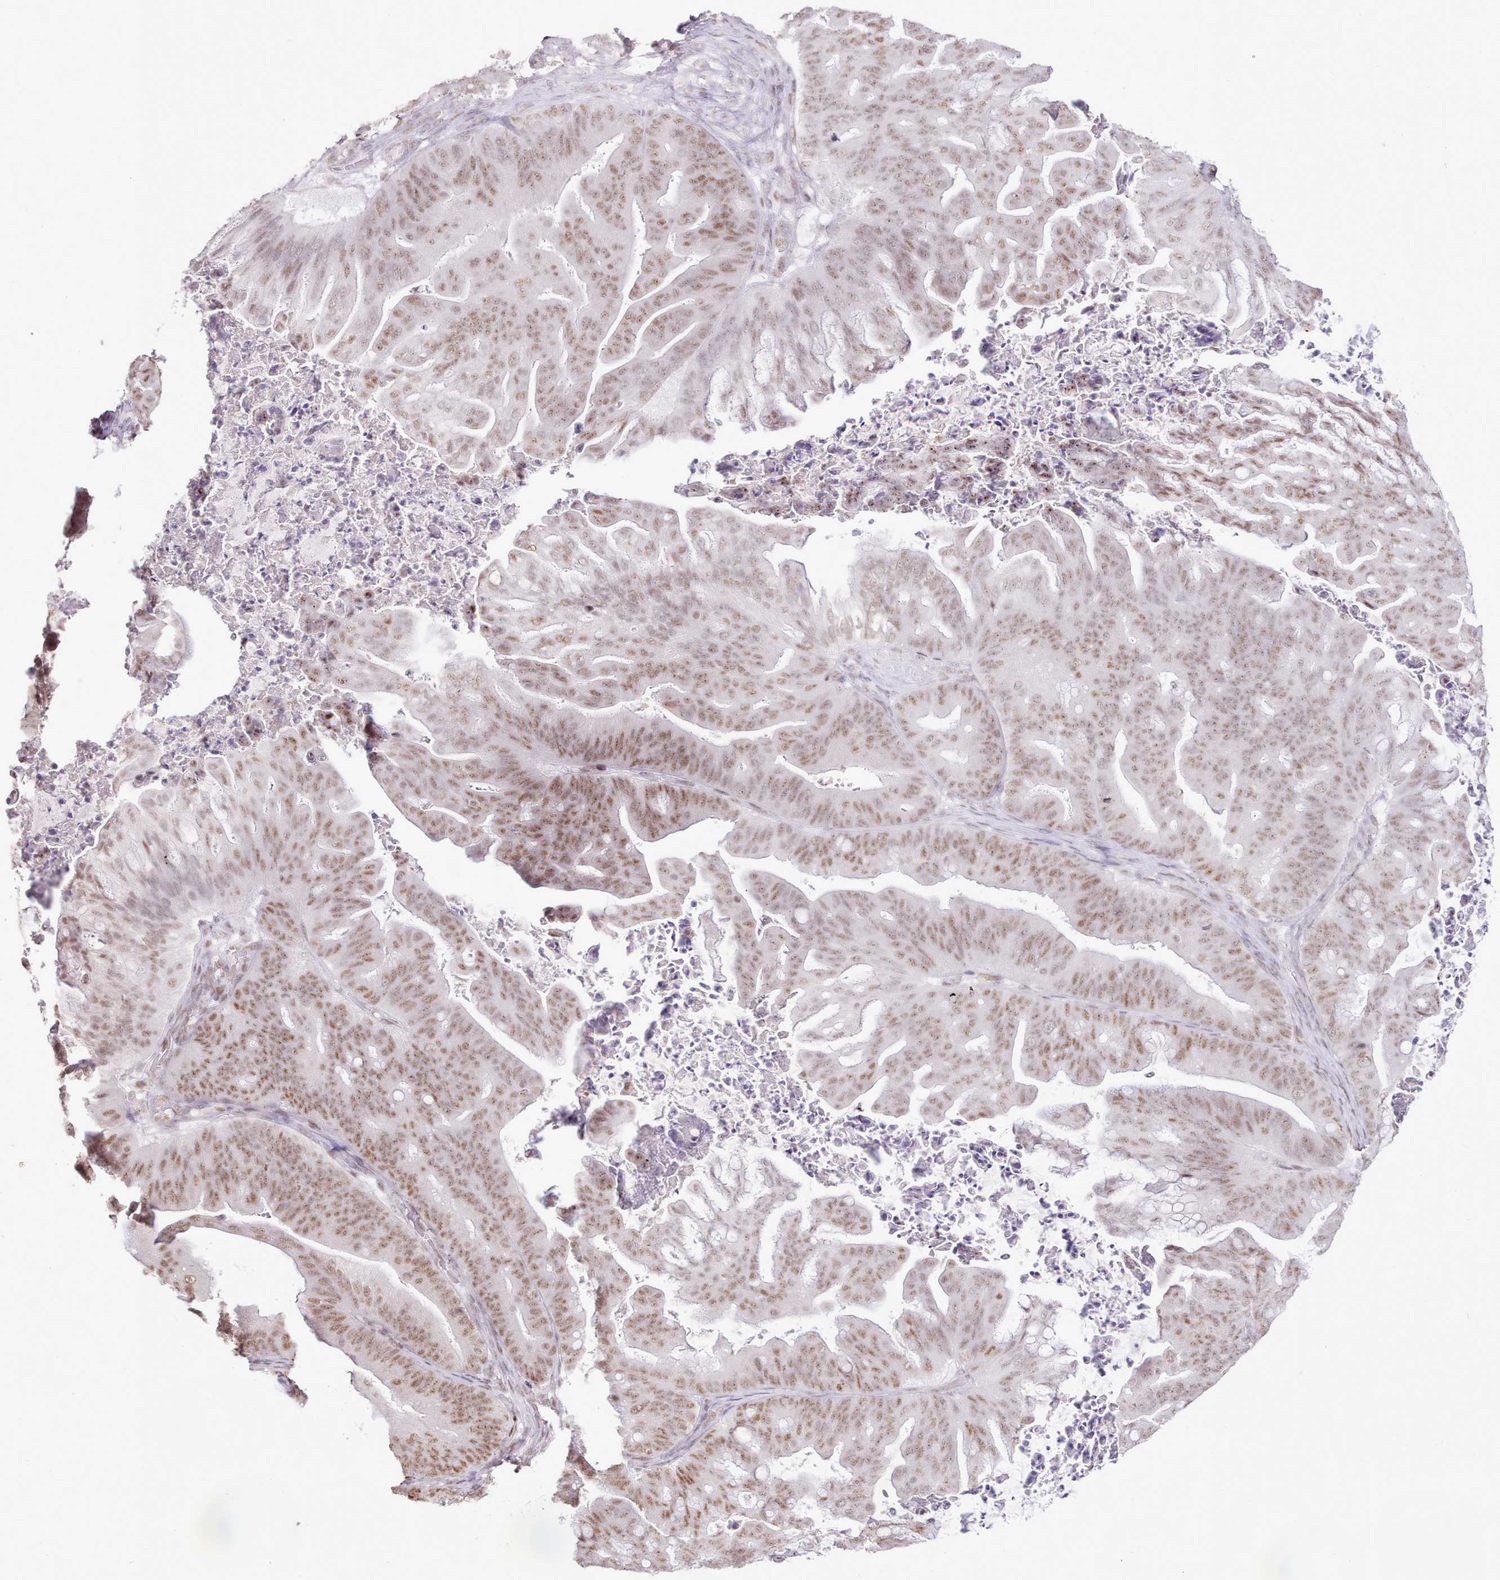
{"staining": {"intensity": "moderate", "quantity": ">75%", "location": "nuclear"}, "tissue": "ovarian cancer", "cell_type": "Tumor cells", "image_type": "cancer", "snomed": [{"axis": "morphology", "description": "Cystadenocarcinoma, mucinous, NOS"}, {"axis": "topography", "description": "Ovary"}], "caption": "DAB (3,3'-diaminobenzidine) immunohistochemical staining of mucinous cystadenocarcinoma (ovarian) demonstrates moderate nuclear protein staining in approximately >75% of tumor cells. Ihc stains the protein in brown and the nuclei are stained blue.", "gene": "TAF15", "patient": {"sex": "female", "age": 67}}